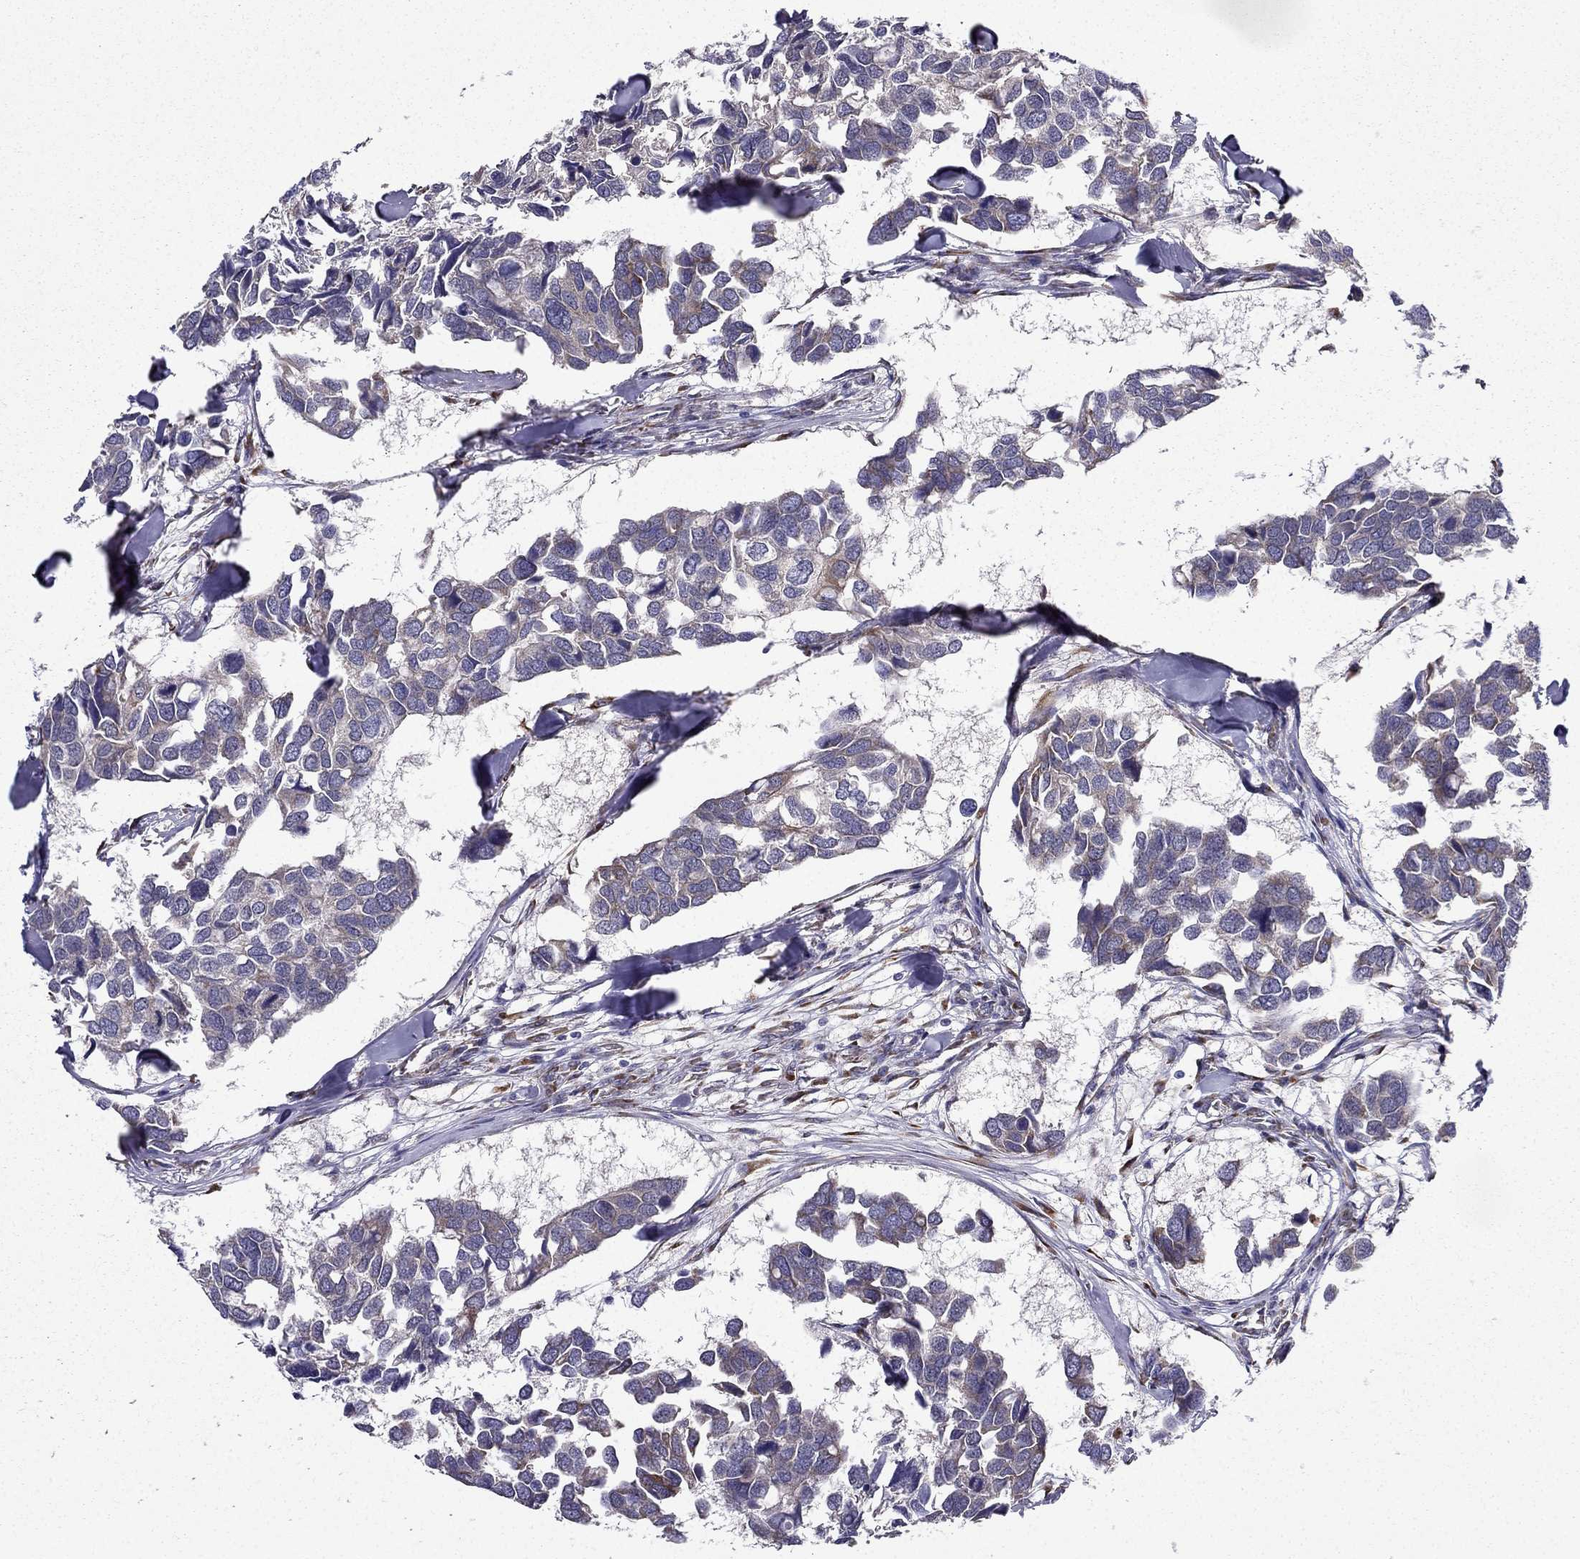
{"staining": {"intensity": "strong", "quantity": "<25%", "location": "nuclear"}, "tissue": "breast cancer", "cell_type": "Tumor cells", "image_type": "cancer", "snomed": [{"axis": "morphology", "description": "Duct carcinoma"}, {"axis": "topography", "description": "Breast"}], "caption": "Brown immunohistochemical staining in human breast cancer (infiltrating ductal carcinoma) reveals strong nuclear expression in about <25% of tumor cells. (brown staining indicates protein expression, while blue staining denotes nuclei).", "gene": "ARHGEF28", "patient": {"sex": "female", "age": 83}}